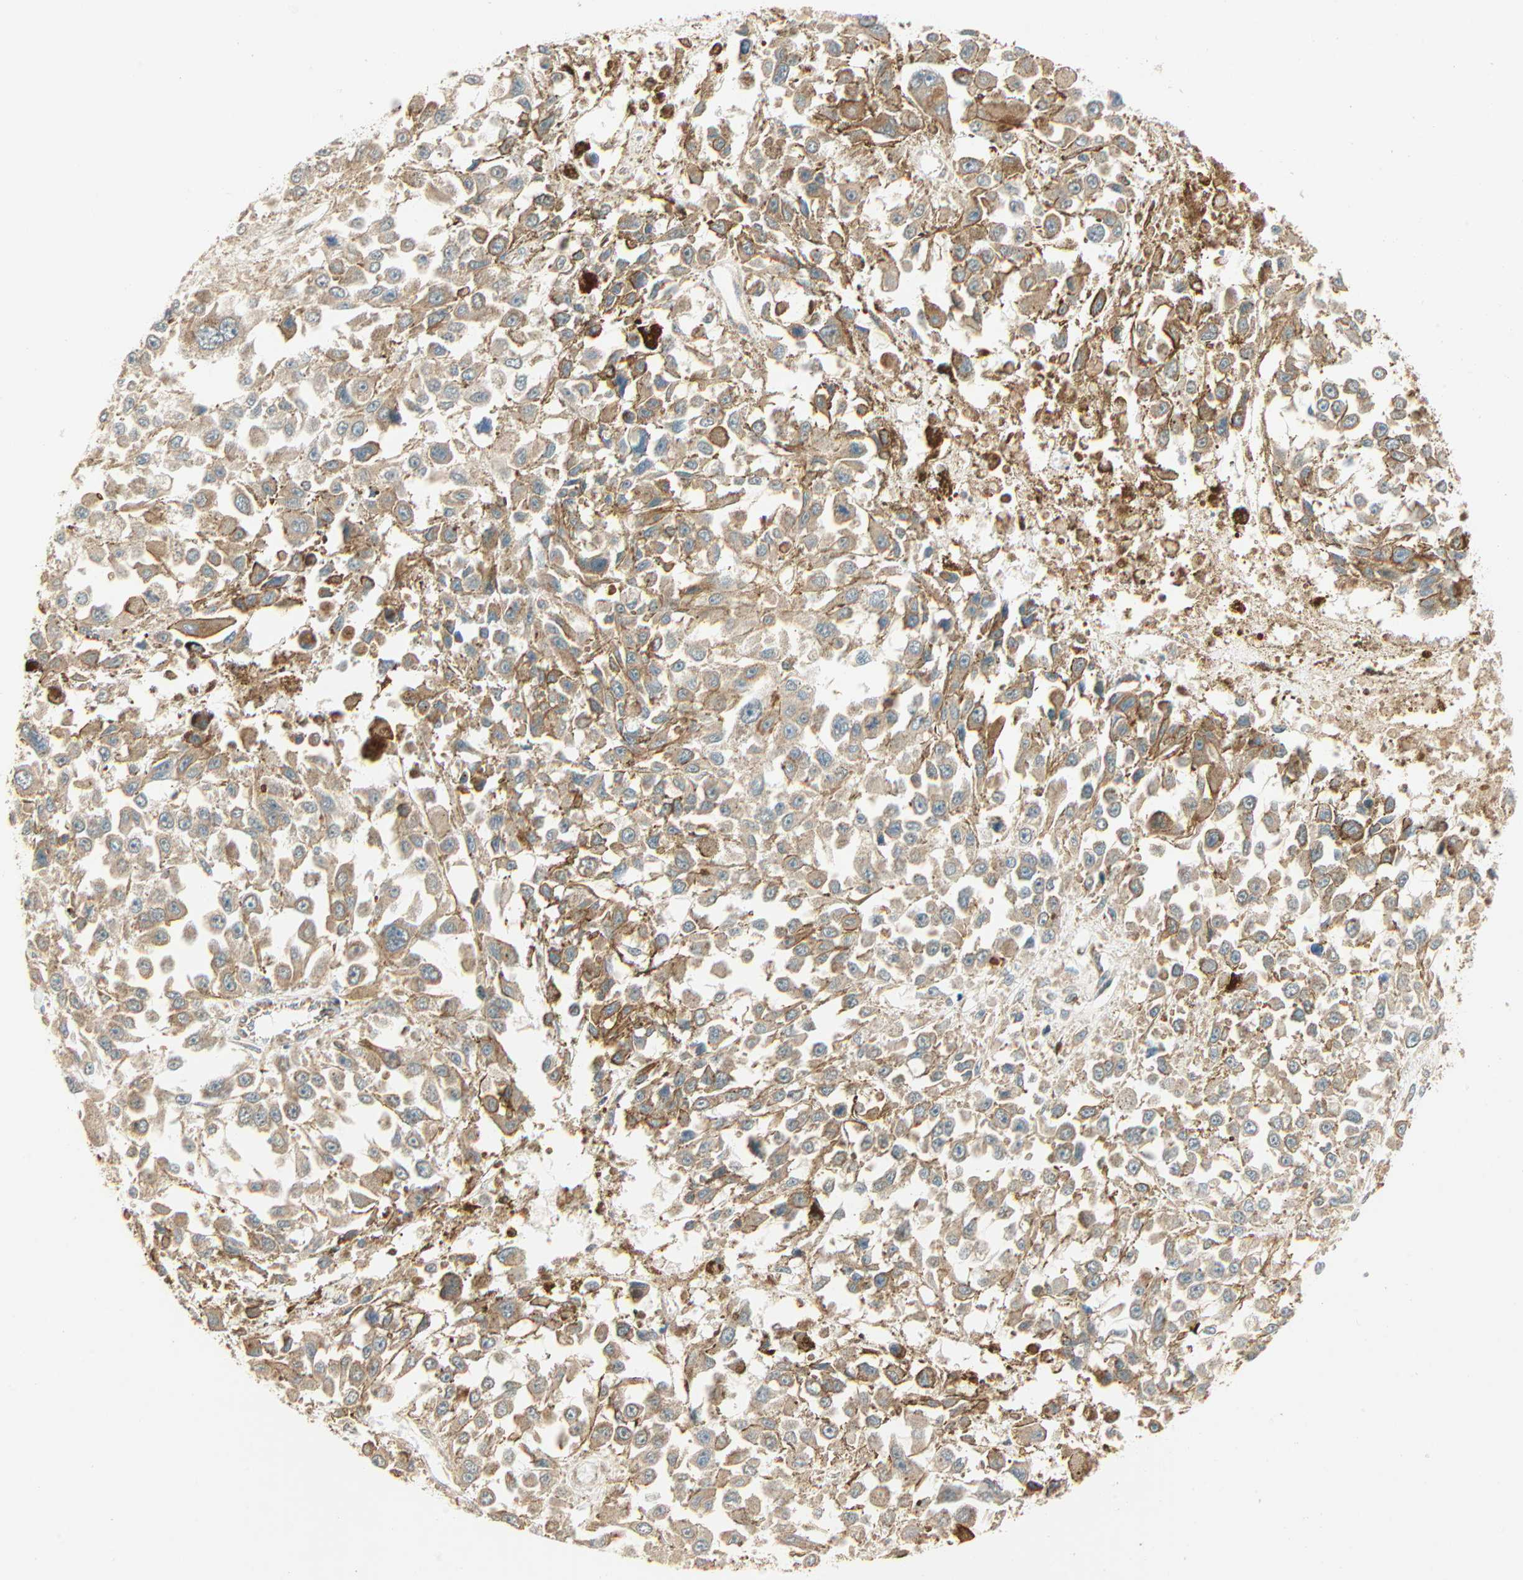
{"staining": {"intensity": "moderate", "quantity": ">75%", "location": "cytoplasmic/membranous"}, "tissue": "melanoma", "cell_type": "Tumor cells", "image_type": "cancer", "snomed": [{"axis": "morphology", "description": "Malignant melanoma, Metastatic site"}, {"axis": "topography", "description": "Lymph node"}], "caption": "This is an image of immunohistochemistry (IHC) staining of melanoma, which shows moderate positivity in the cytoplasmic/membranous of tumor cells.", "gene": "PNPLA6", "patient": {"sex": "male", "age": 59}}